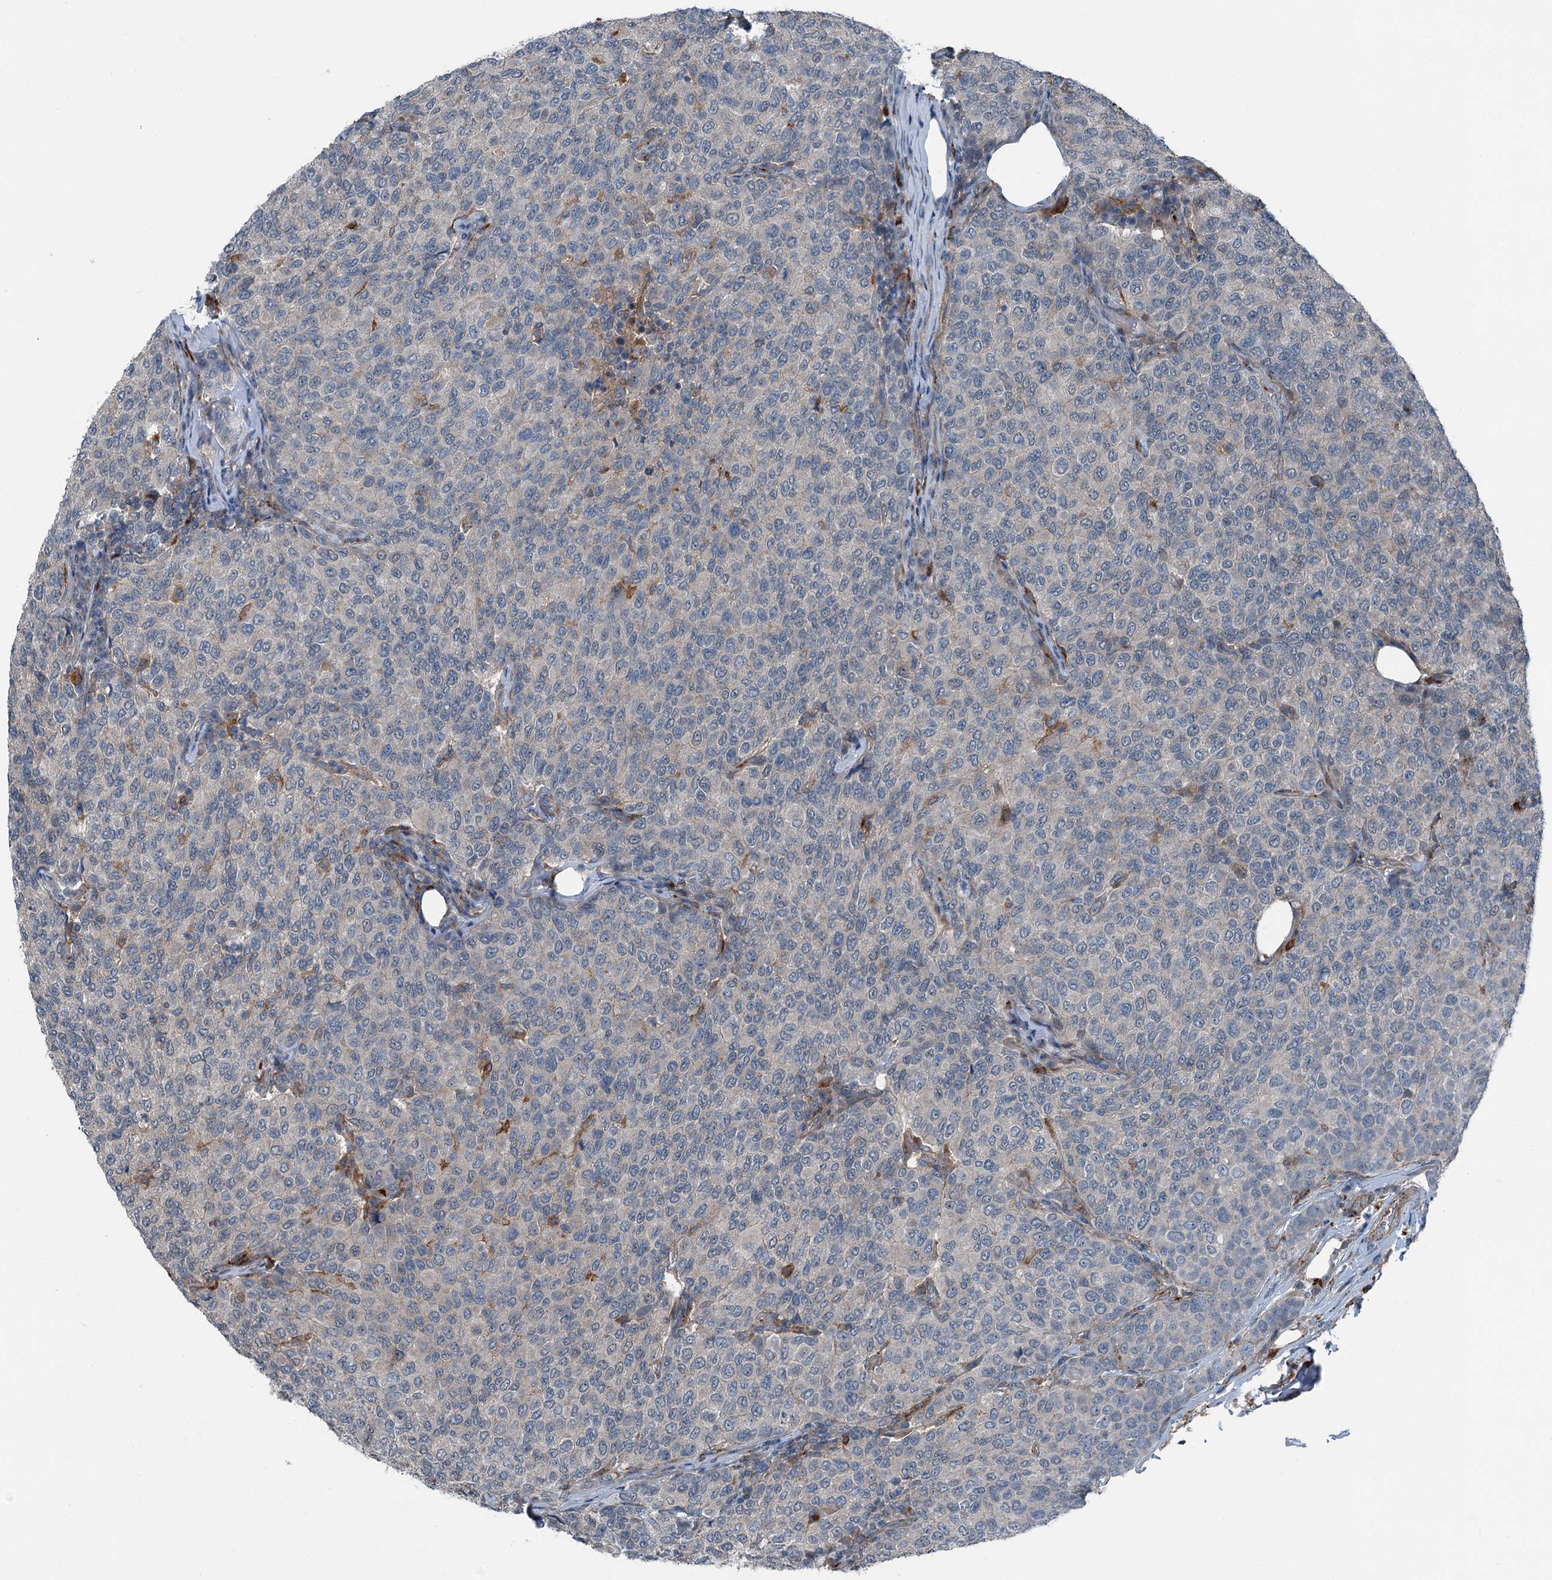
{"staining": {"intensity": "negative", "quantity": "none", "location": "none"}, "tissue": "breast cancer", "cell_type": "Tumor cells", "image_type": "cancer", "snomed": [{"axis": "morphology", "description": "Duct carcinoma"}, {"axis": "topography", "description": "Breast"}], "caption": "IHC histopathology image of neoplastic tissue: infiltrating ductal carcinoma (breast) stained with DAB demonstrates no significant protein positivity in tumor cells.", "gene": "AXL", "patient": {"sex": "female", "age": 55}}